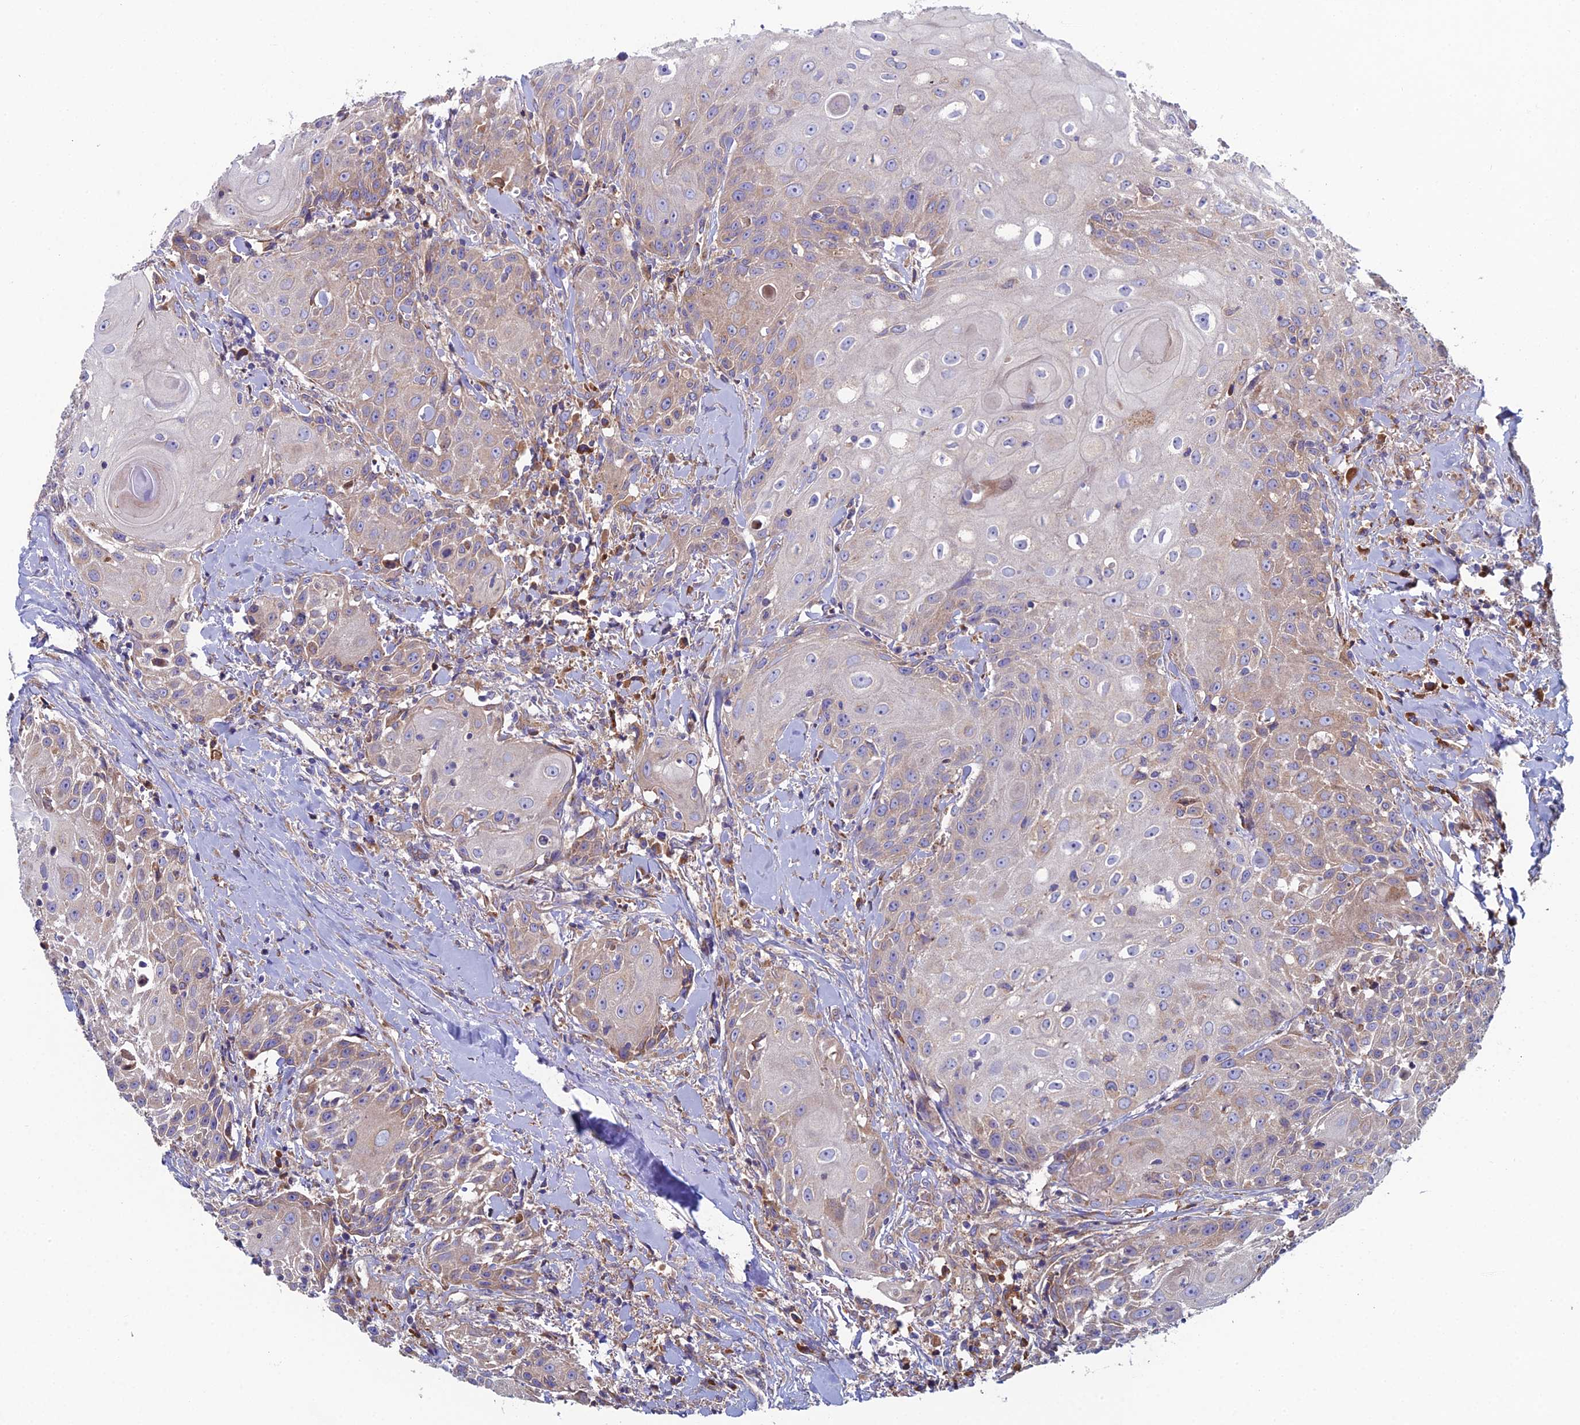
{"staining": {"intensity": "weak", "quantity": "25%-75%", "location": "cytoplasmic/membranous"}, "tissue": "head and neck cancer", "cell_type": "Tumor cells", "image_type": "cancer", "snomed": [{"axis": "morphology", "description": "Squamous cell carcinoma, NOS"}, {"axis": "topography", "description": "Oral tissue"}, {"axis": "topography", "description": "Head-Neck"}], "caption": "Human head and neck squamous cell carcinoma stained with a brown dye displays weak cytoplasmic/membranous positive staining in approximately 25%-75% of tumor cells.", "gene": "CLCN3", "patient": {"sex": "female", "age": 82}}